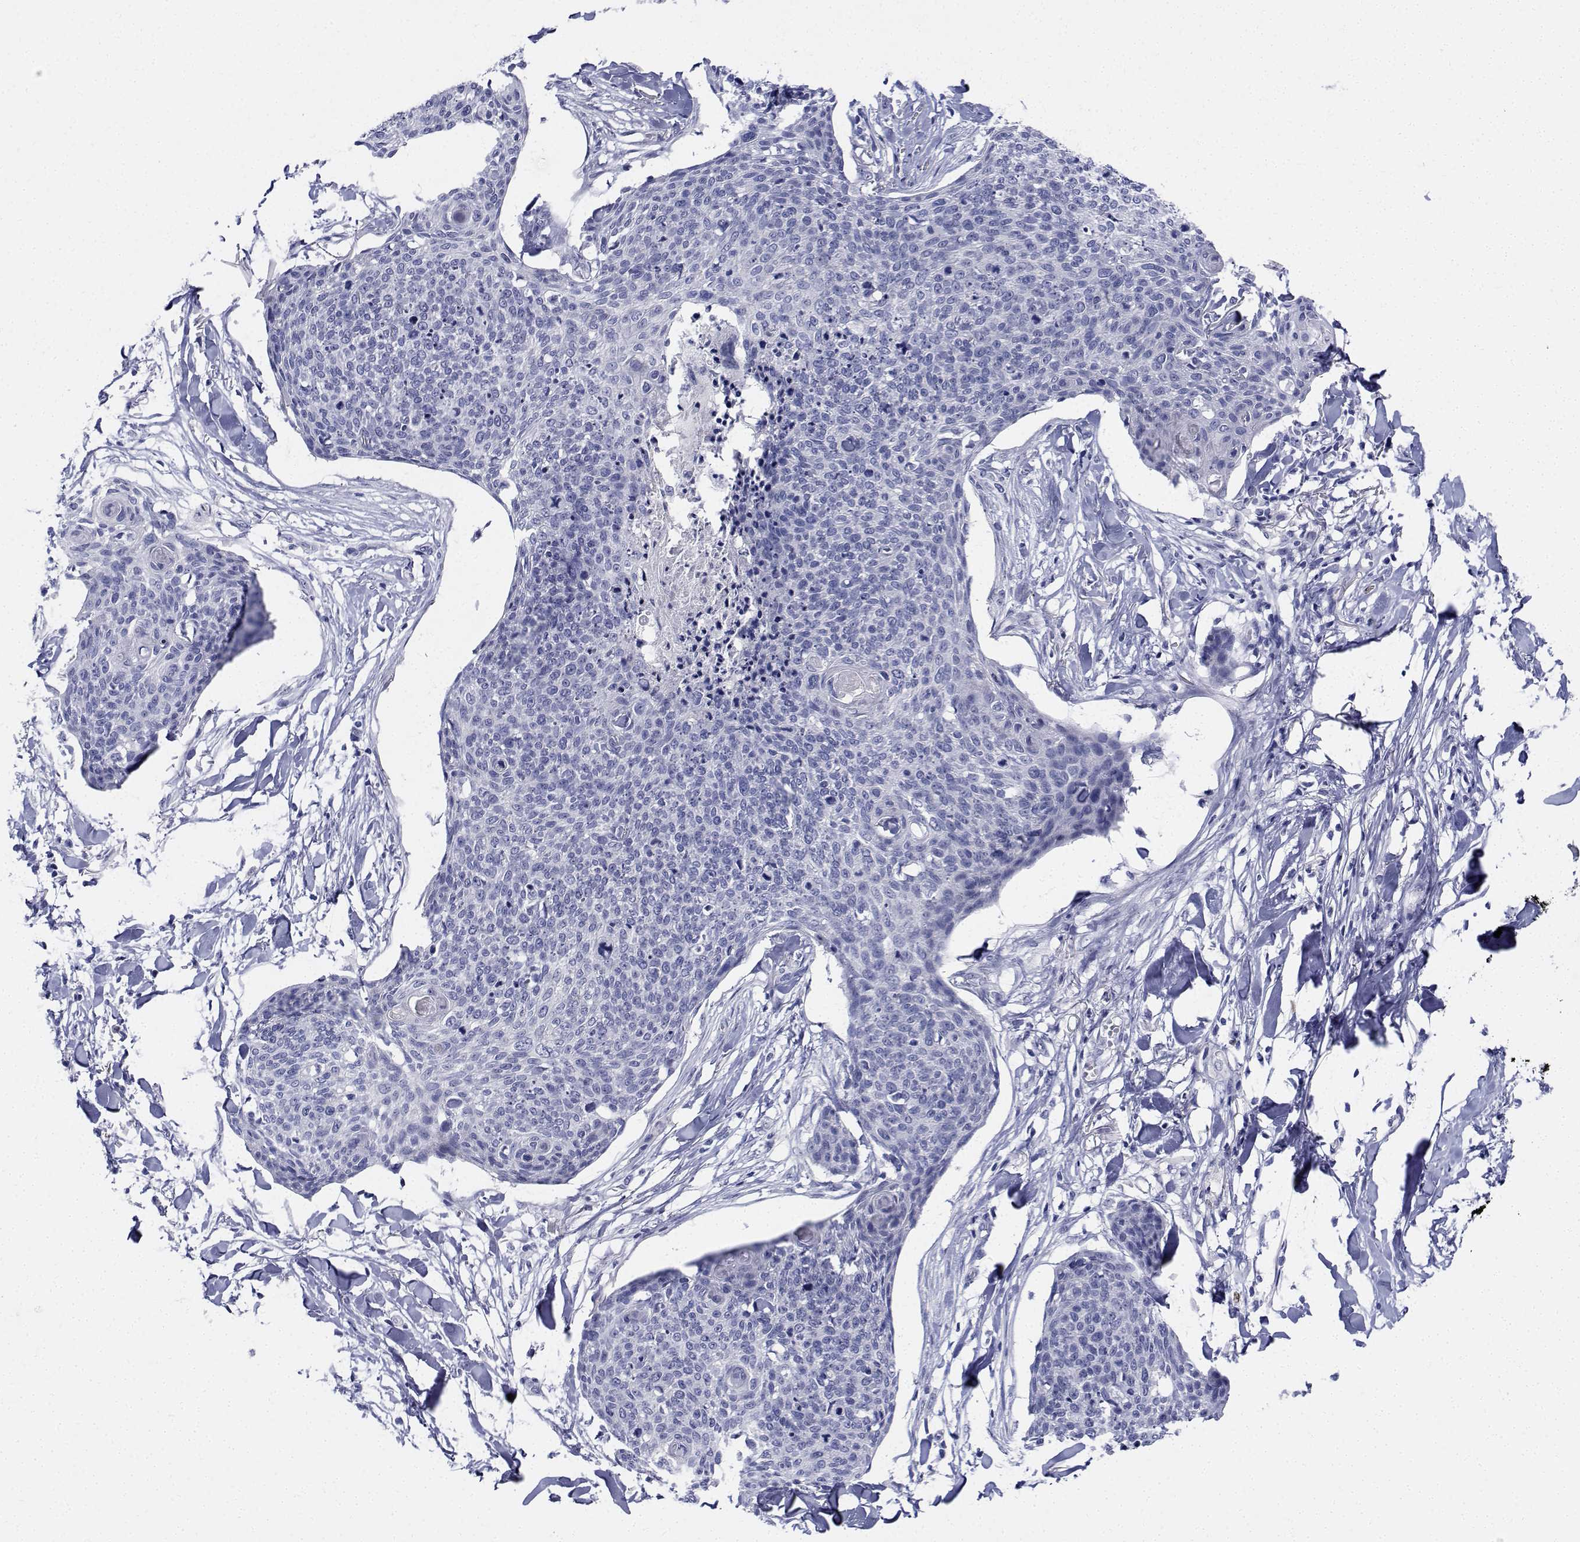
{"staining": {"intensity": "negative", "quantity": "none", "location": "none"}, "tissue": "skin cancer", "cell_type": "Tumor cells", "image_type": "cancer", "snomed": [{"axis": "morphology", "description": "Squamous cell carcinoma, NOS"}, {"axis": "topography", "description": "Skin"}, {"axis": "topography", "description": "Vulva"}], "caption": "This histopathology image is of skin squamous cell carcinoma stained with immunohistochemistry to label a protein in brown with the nuclei are counter-stained blue. There is no staining in tumor cells.", "gene": "PLXNA4", "patient": {"sex": "female", "age": 75}}